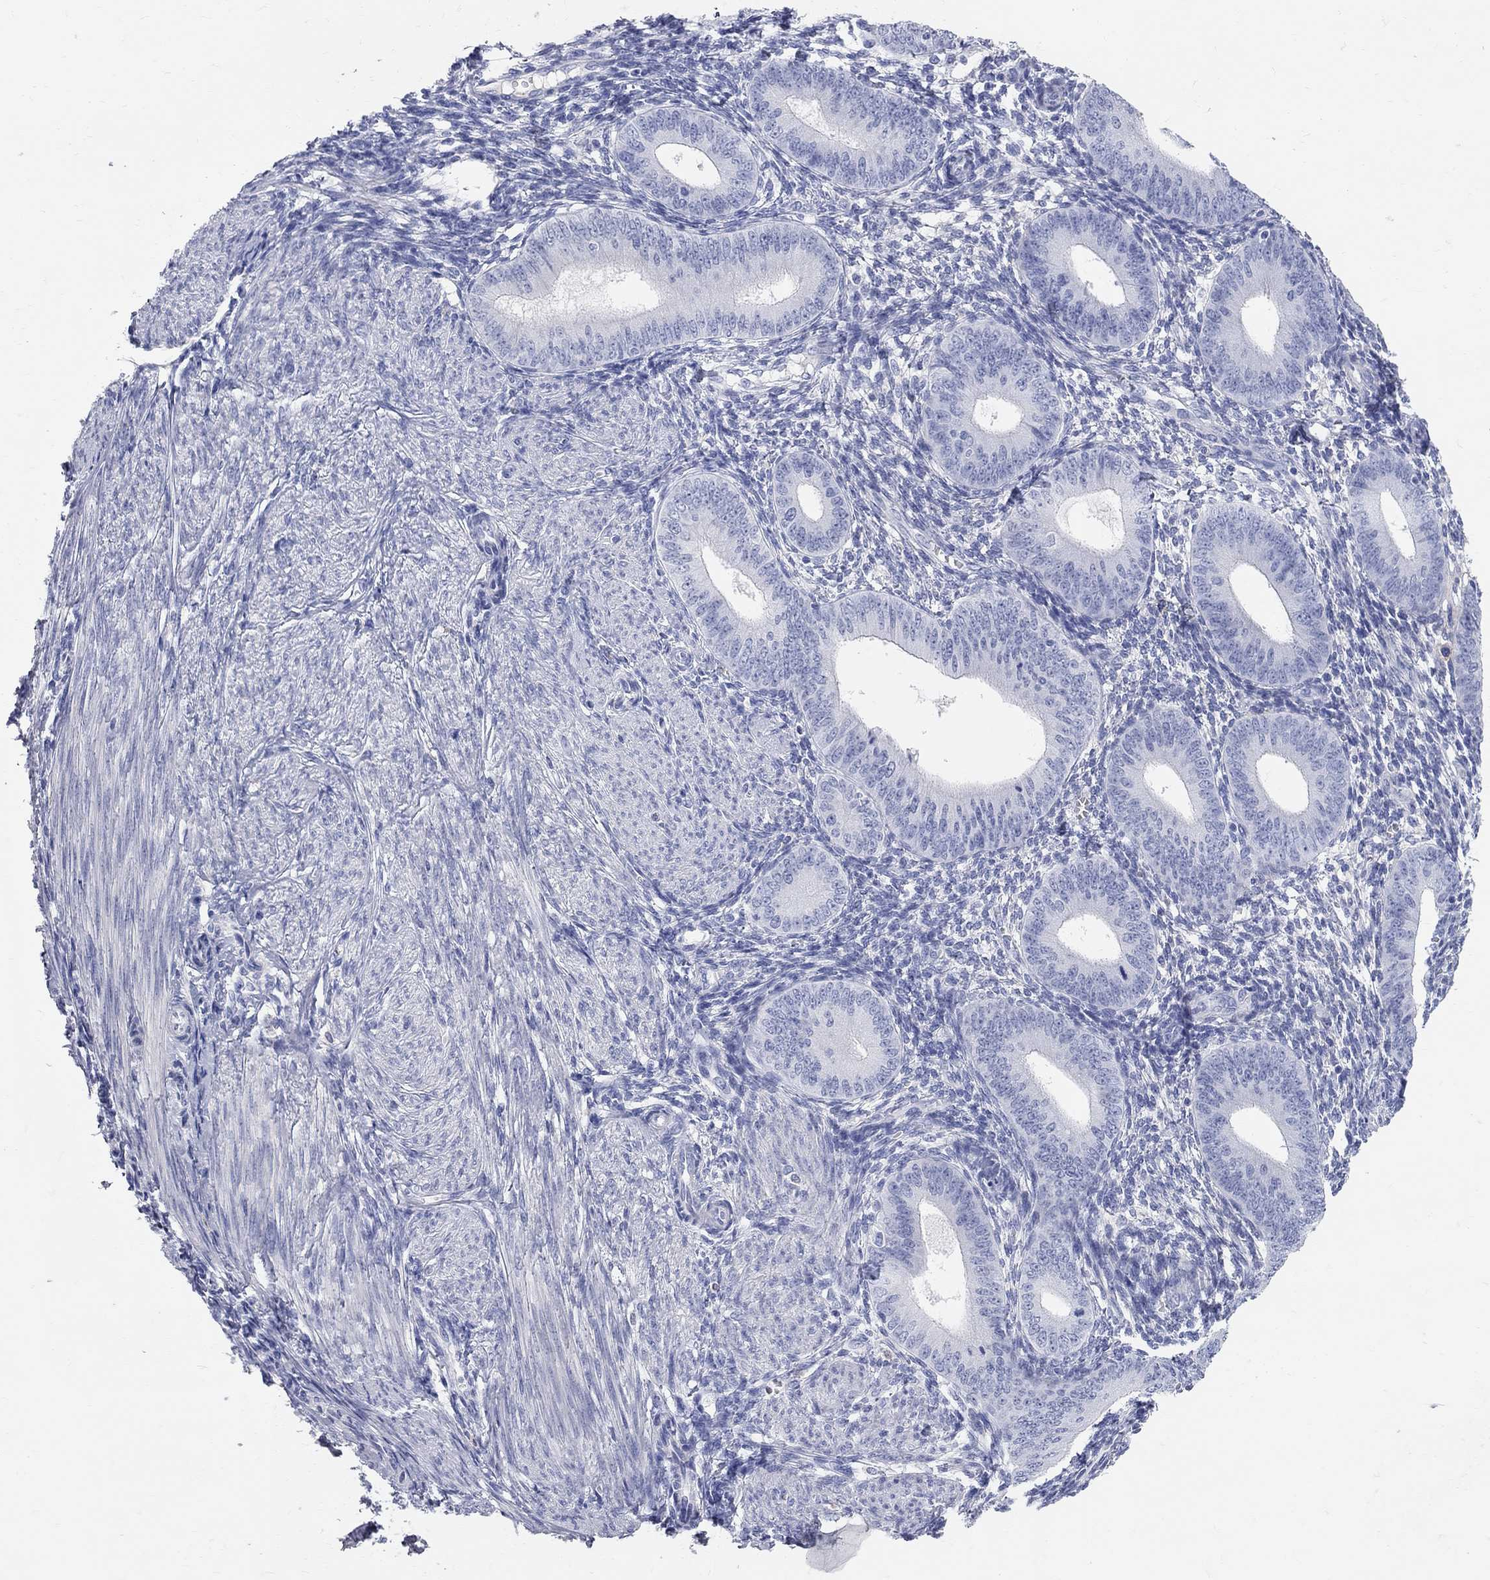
{"staining": {"intensity": "negative", "quantity": "none", "location": "none"}, "tissue": "endometrium", "cell_type": "Cells in endometrial stroma", "image_type": "normal", "snomed": [{"axis": "morphology", "description": "Normal tissue, NOS"}, {"axis": "topography", "description": "Endometrium"}], "caption": "Cells in endometrial stroma are negative for brown protein staining in unremarkable endometrium.", "gene": "AOX1", "patient": {"sex": "female", "age": 39}}